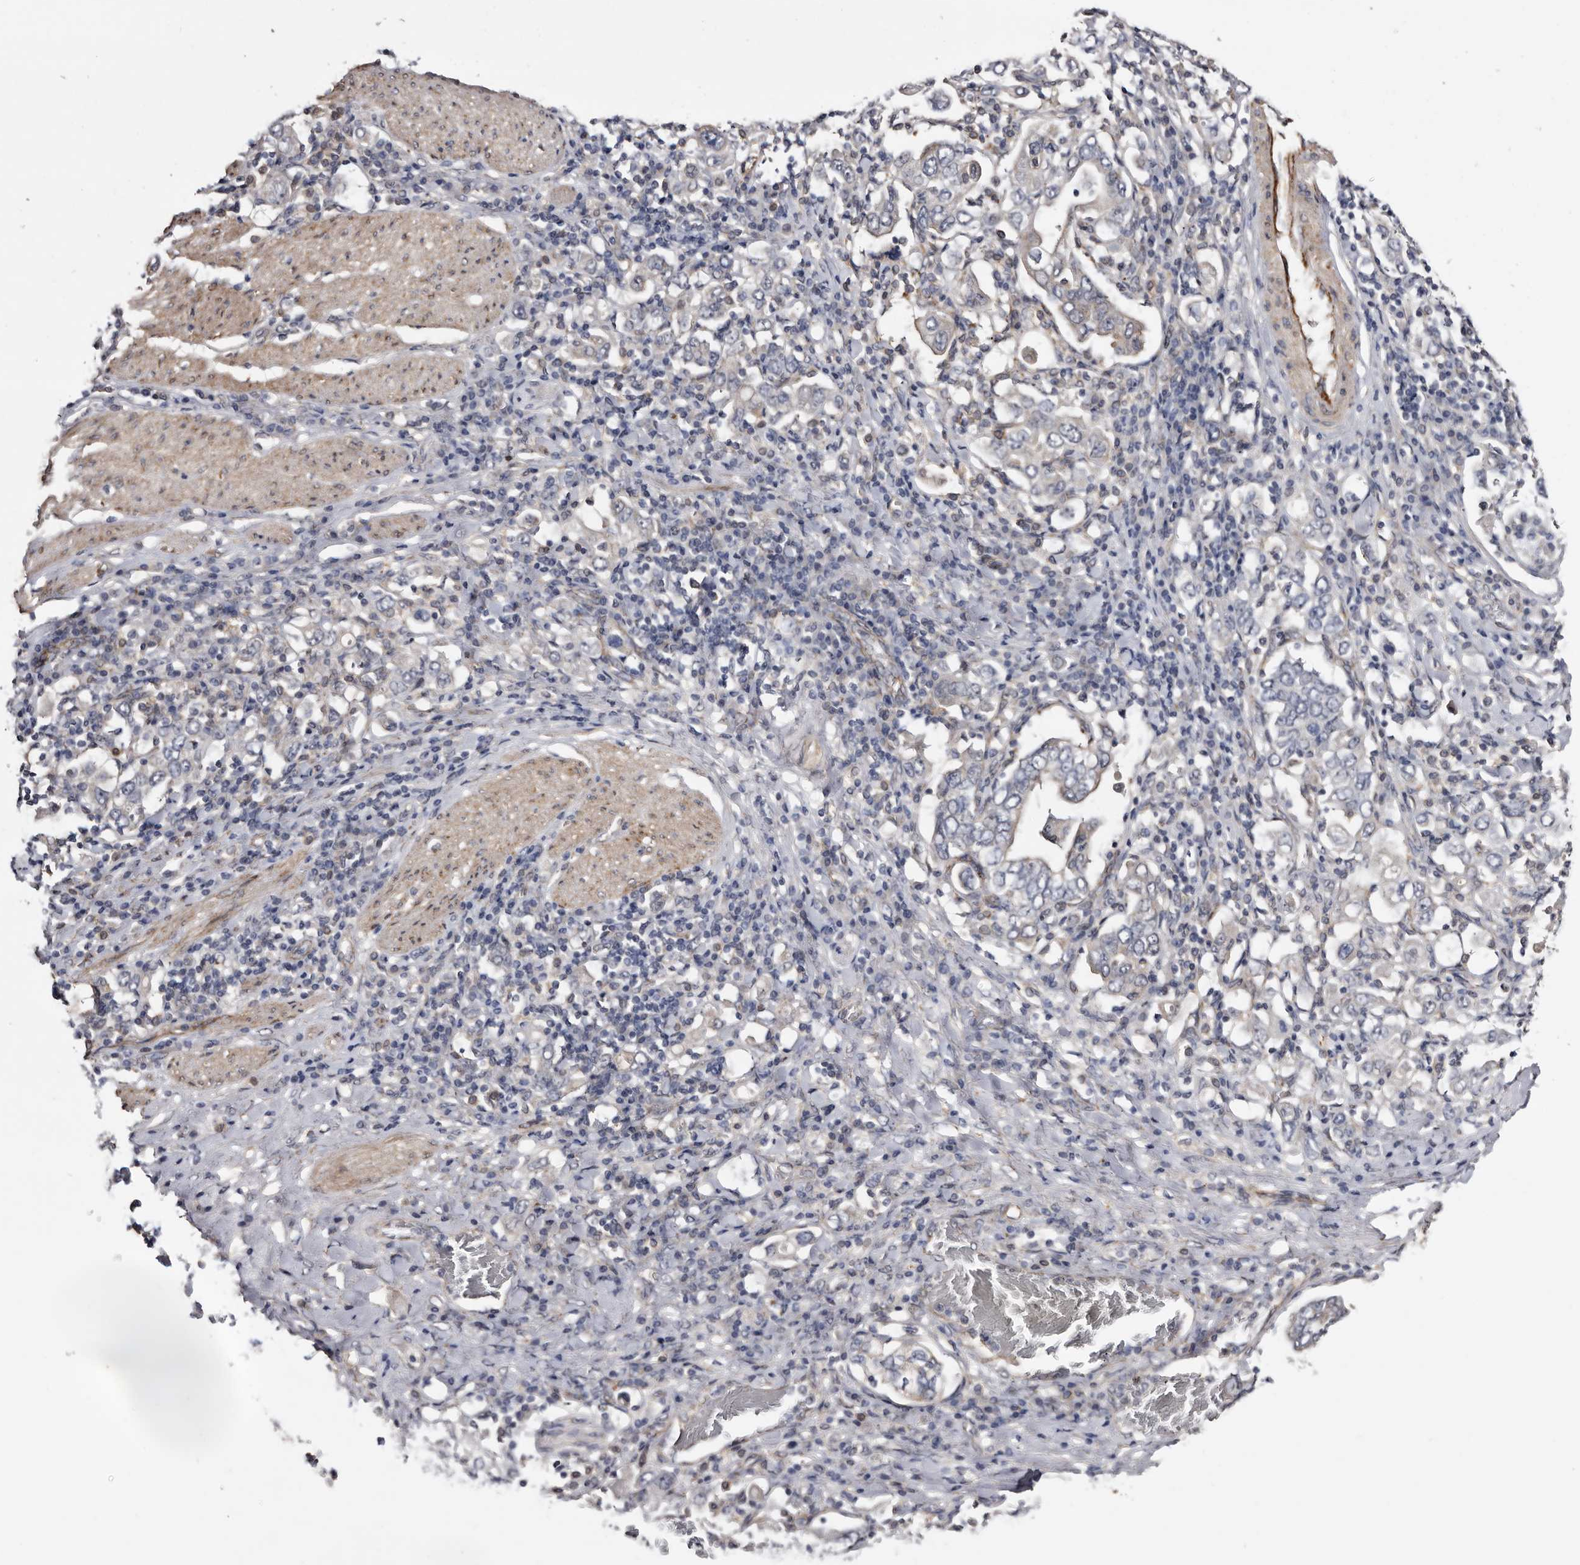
{"staining": {"intensity": "negative", "quantity": "none", "location": "none"}, "tissue": "stomach cancer", "cell_type": "Tumor cells", "image_type": "cancer", "snomed": [{"axis": "morphology", "description": "Adenocarcinoma, NOS"}, {"axis": "topography", "description": "Stomach, upper"}], "caption": "Immunohistochemical staining of adenocarcinoma (stomach) displays no significant positivity in tumor cells.", "gene": "ARMCX2", "patient": {"sex": "male", "age": 62}}